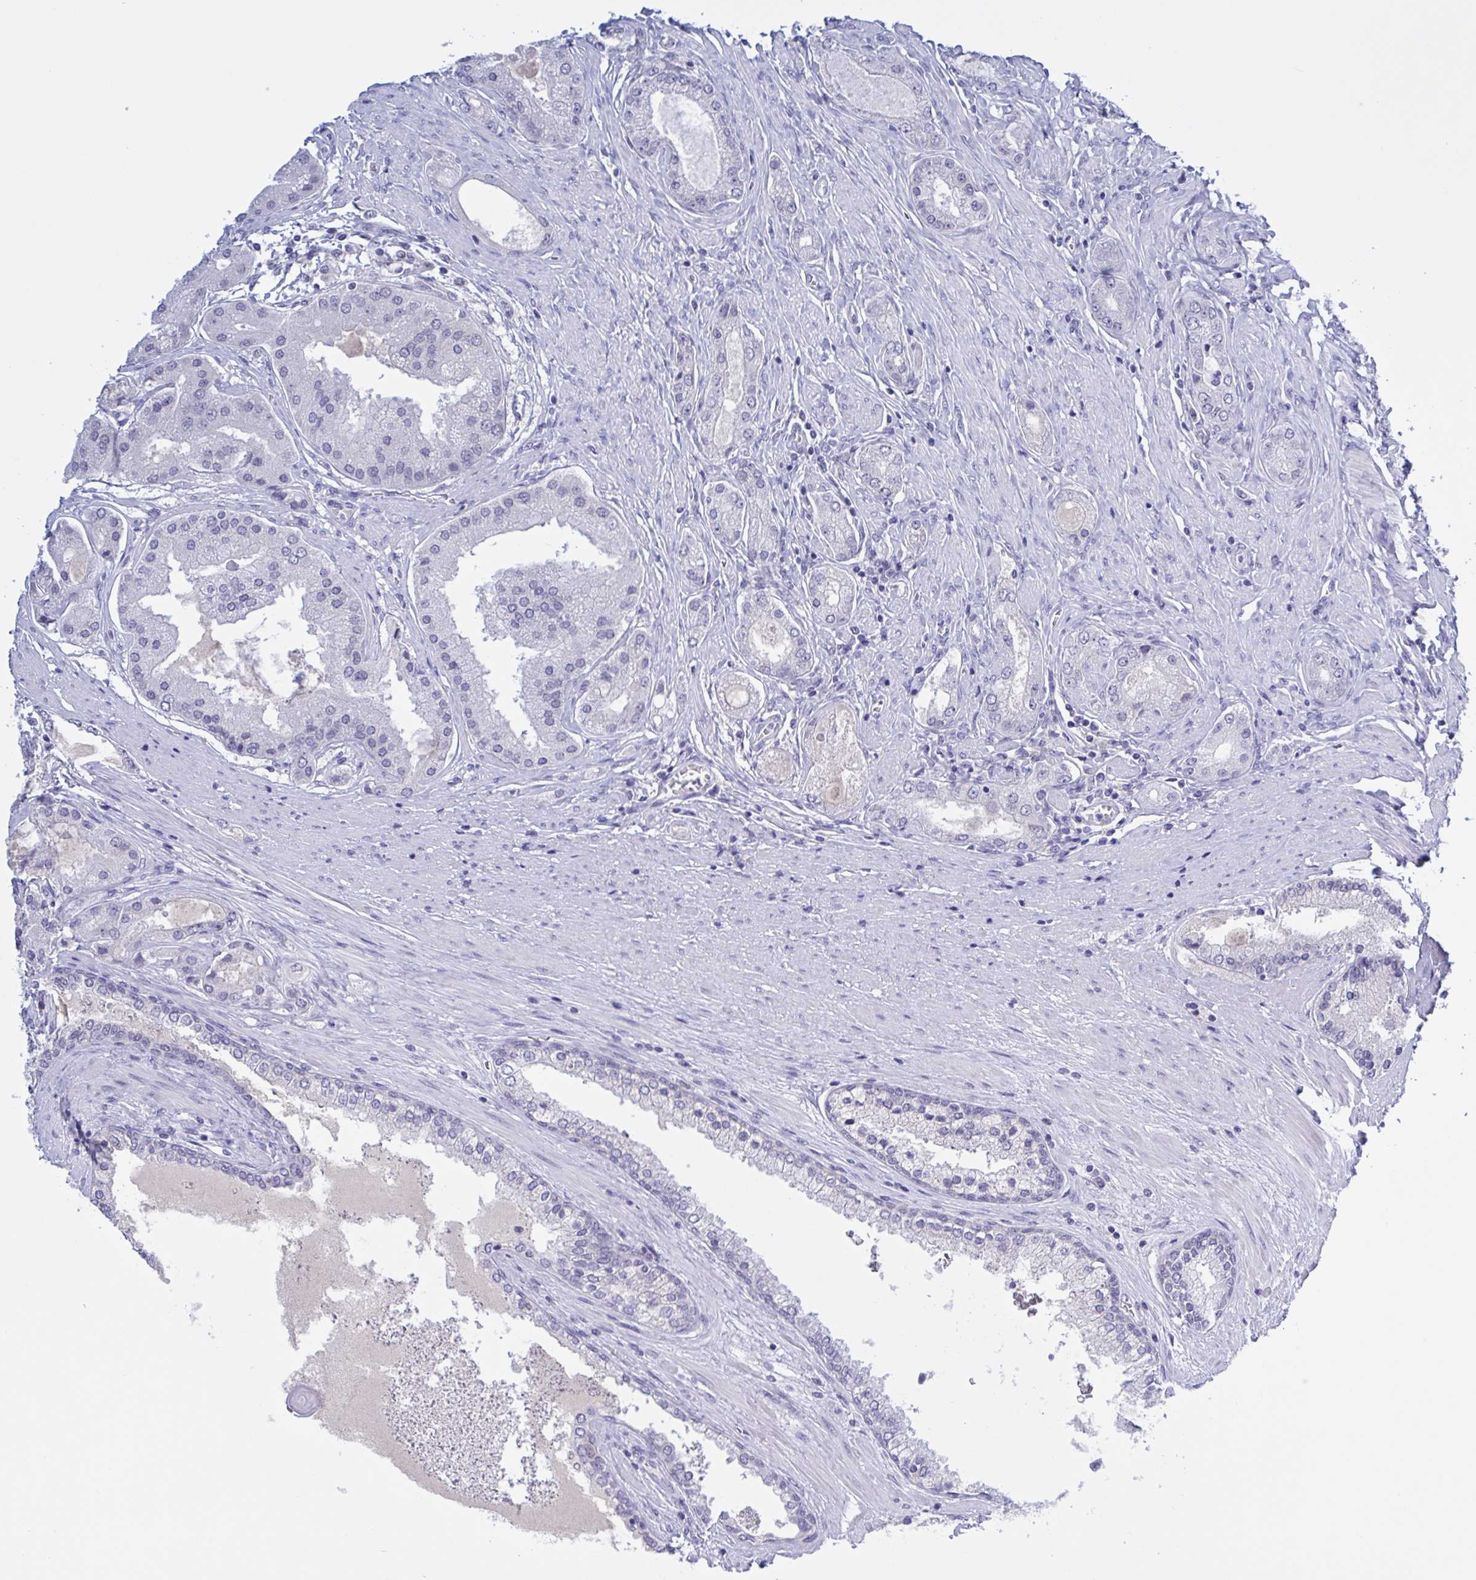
{"staining": {"intensity": "negative", "quantity": "none", "location": "none"}, "tissue": "prostate cancer", "cell_type": "Tumor cells", "image_type": "cancer", "snomed": [{"axis": "morphology", "description": "Adenocarcinoma, High grade"}, {"axis": "topography", "description": "Prostate"}], "caption": "This photomicrograph is of high-grade adenocarcinoma (prostate) stained with immunohistochemistry to label a protein in brown with the nuclei are counter-stained blue. There is no expression in tumor cells.", "gene": "SERPINB13", "patient": {"sex": "male", "age": 67}}